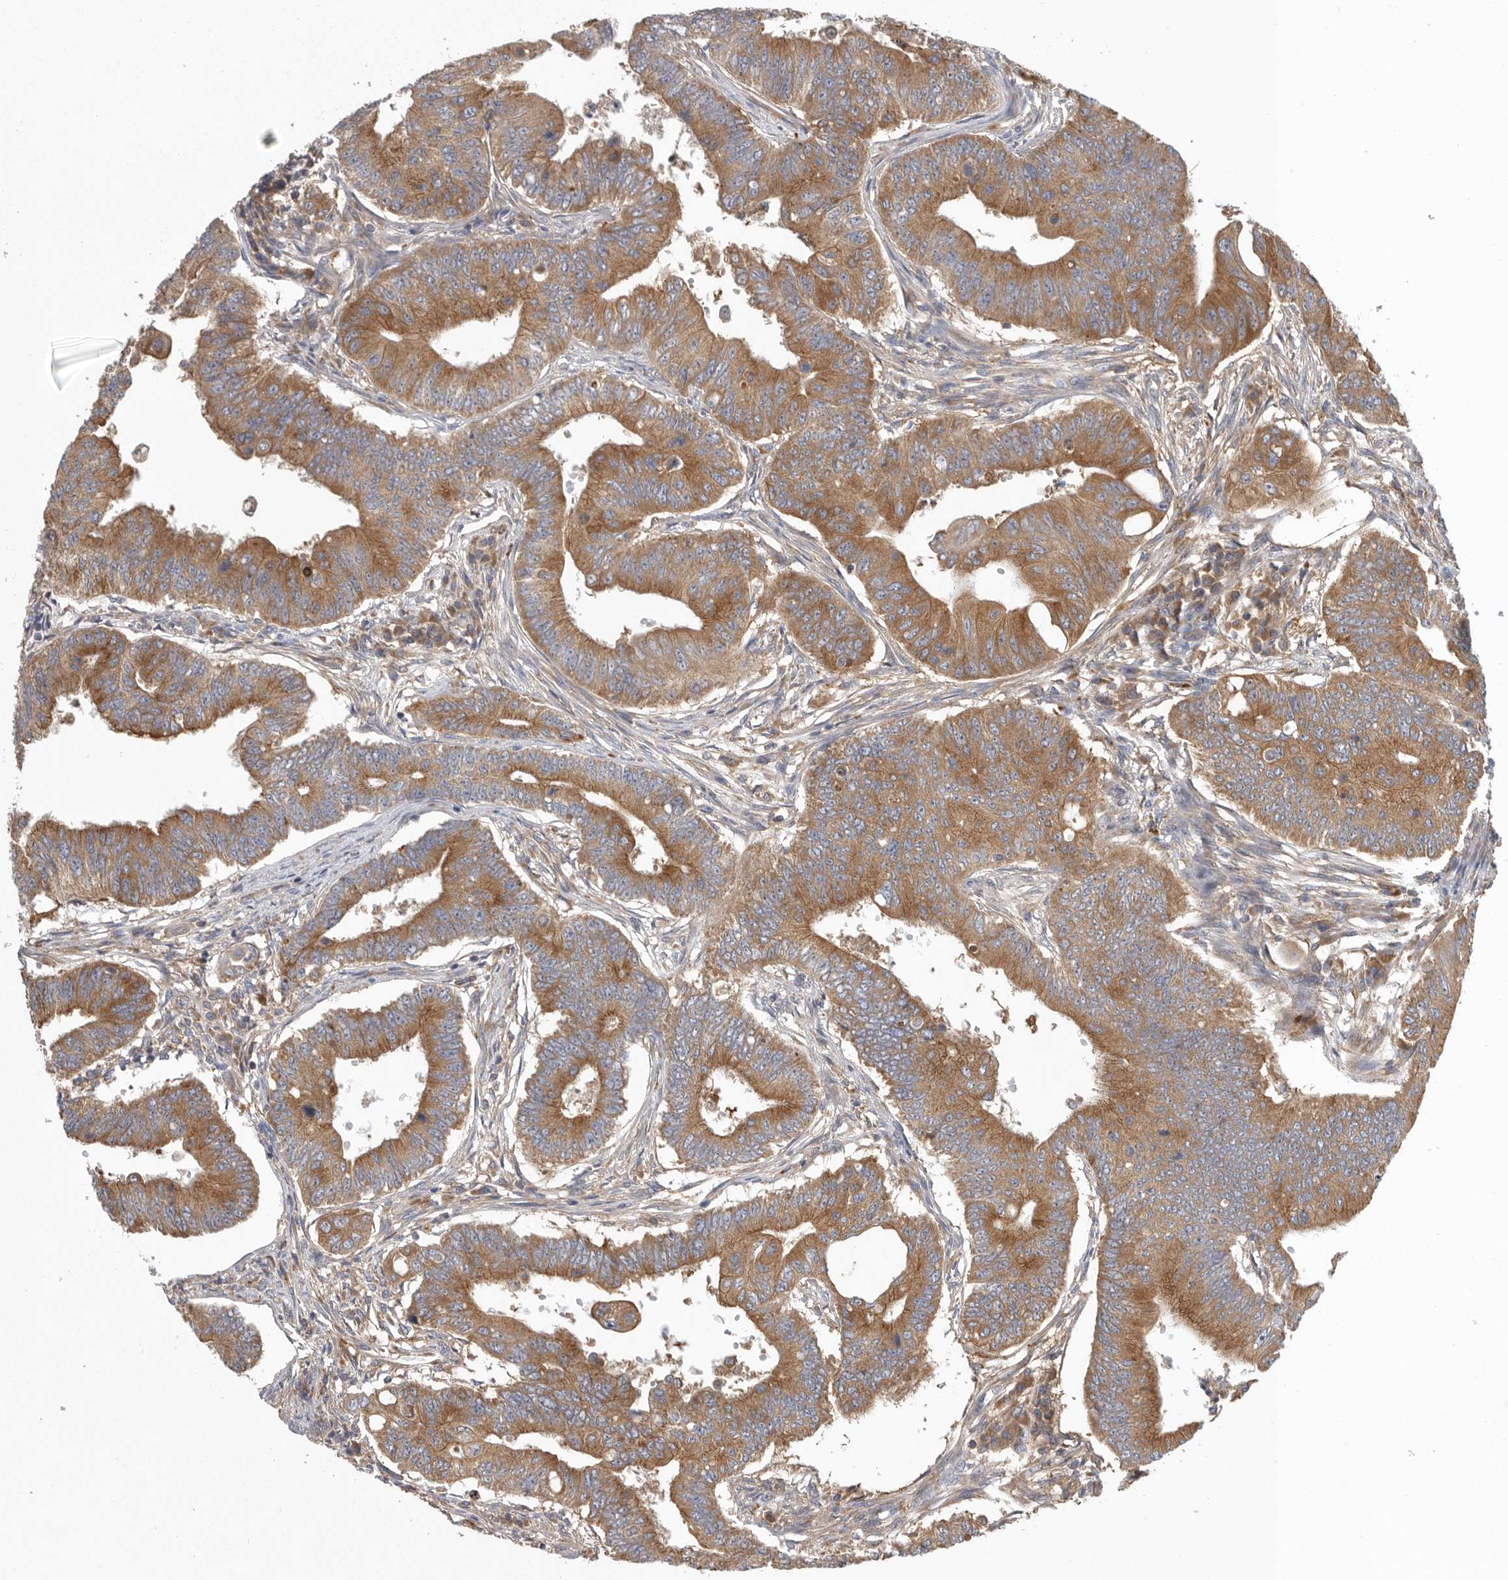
{"staining": {"intensity": "moderate", "quantity": ">75%", "location": "cytoplasmic/membranous"}, "tissue": "colorectal cancer", "cell_type": "Tumor cells", "image_type": "cancer", "snomed": [{"axis": "morphology", "description": "Adenoma, NOS"}, {"axis": "morphology", "description": "Adenocarcinoma, NOS"}, {"axis": "topography", "description": "Colon"}], "caption": "The micrograph exhibits a brown stain indicating the presence of a protein in the cytoplasmic/membranous of tumor cells in colorectal adenocarcinoma. The protein of interest is stained brown, and the nuclei are stained in blue (DAB (3,3'-diaminobenzidine) IHC with brightfield microscopy, high magnification).", "gene": "C1orf109", "patient": {"sex": "male", "age": 79}}